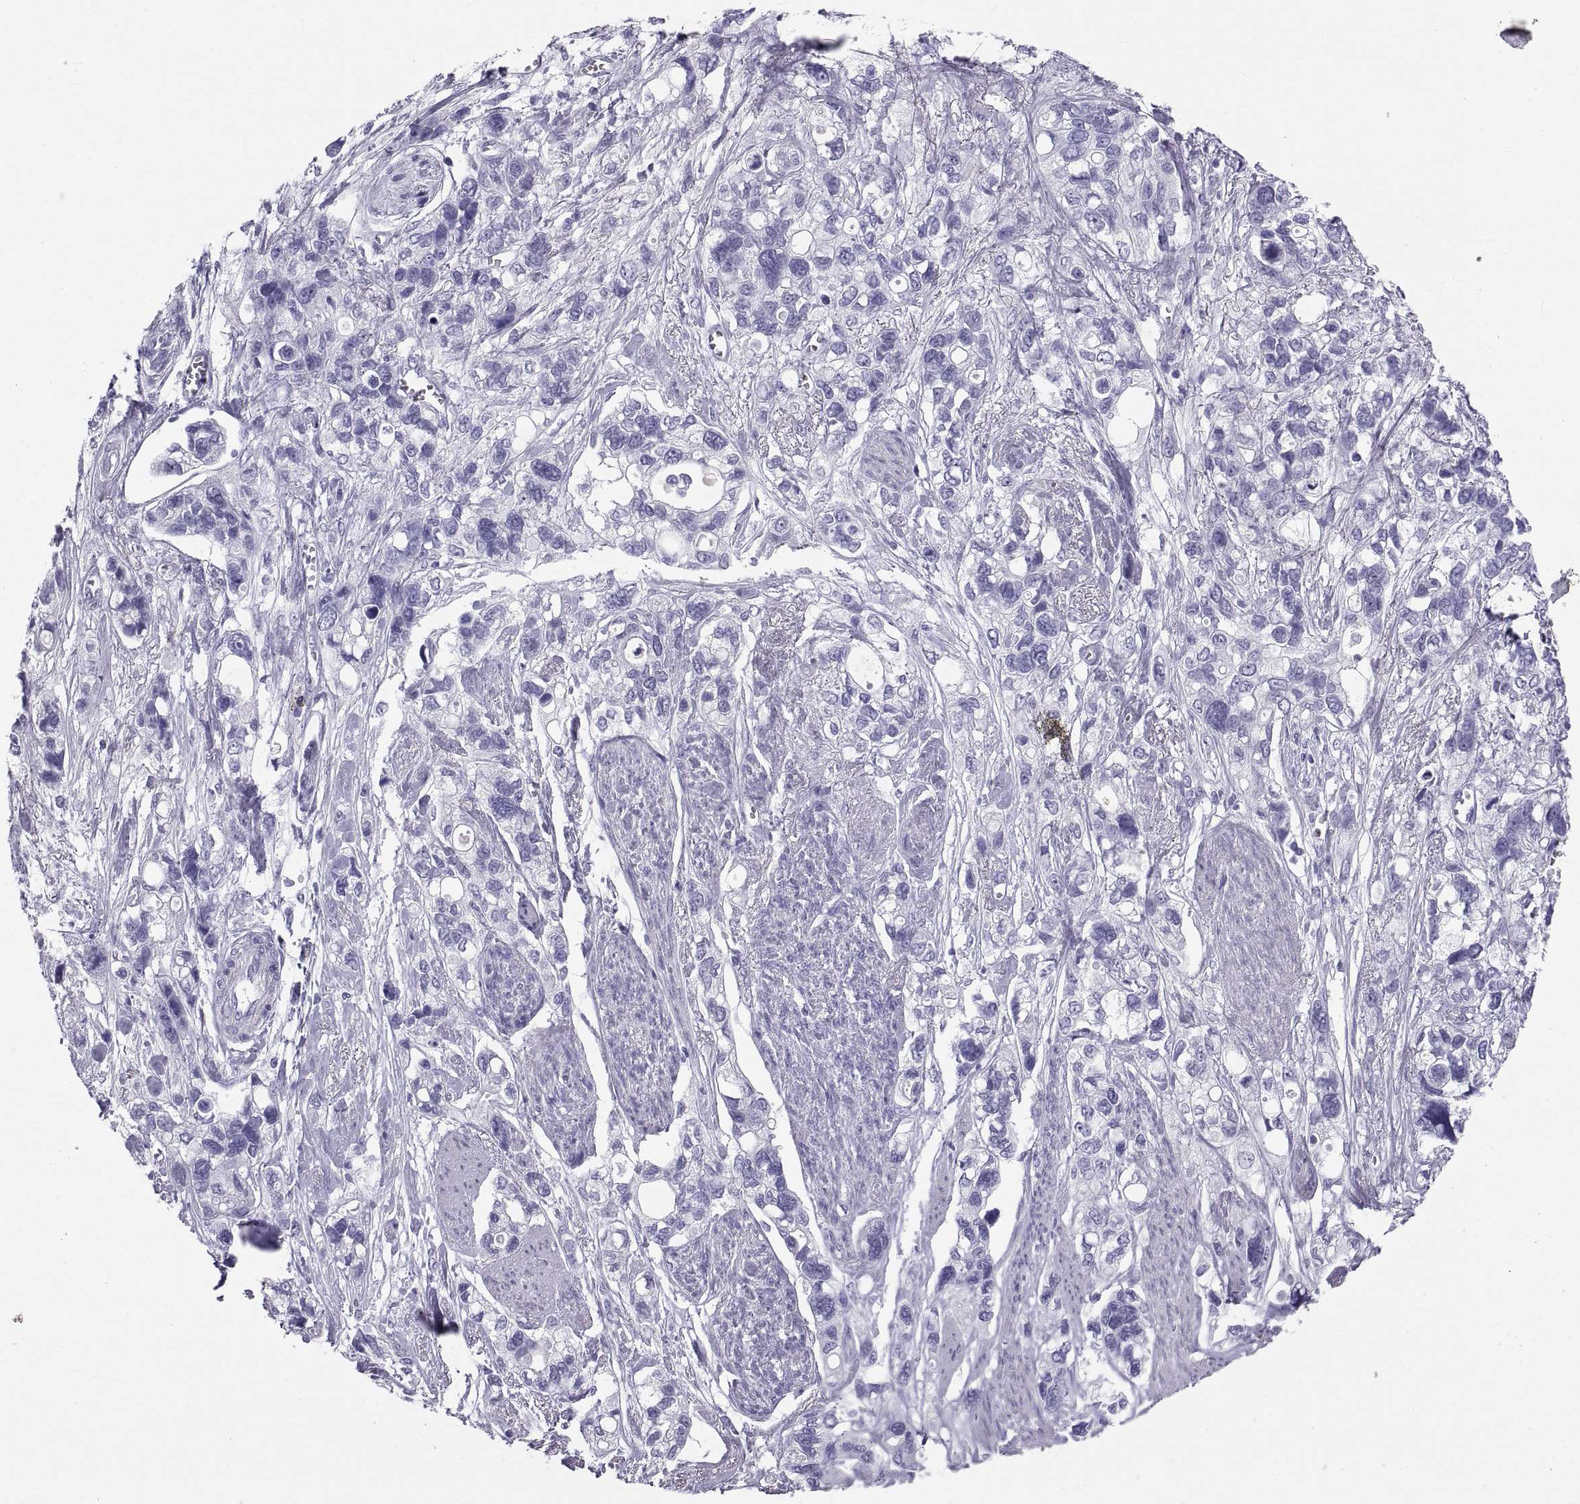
{"staining": {"intensity": "negative", "quantity": "none", "location": "none"}, "tissue": "stomach cancer", "cell_type": "Tumor cells", "image_type": "cancer", "snomed": [{"axis": "morphology", "description": "Adenocarcinoma, NOS"}, {"axis": "topography", "description": "Stomach, upper"}], "caption": "This is an immunohistochemistry (IHC) photomicrograph of human stomach cancer (adenocarcinoma). There is no staining in tumor cells.", "gene": "CT47A10", "patient": {"sex": "female", "age": 81}}